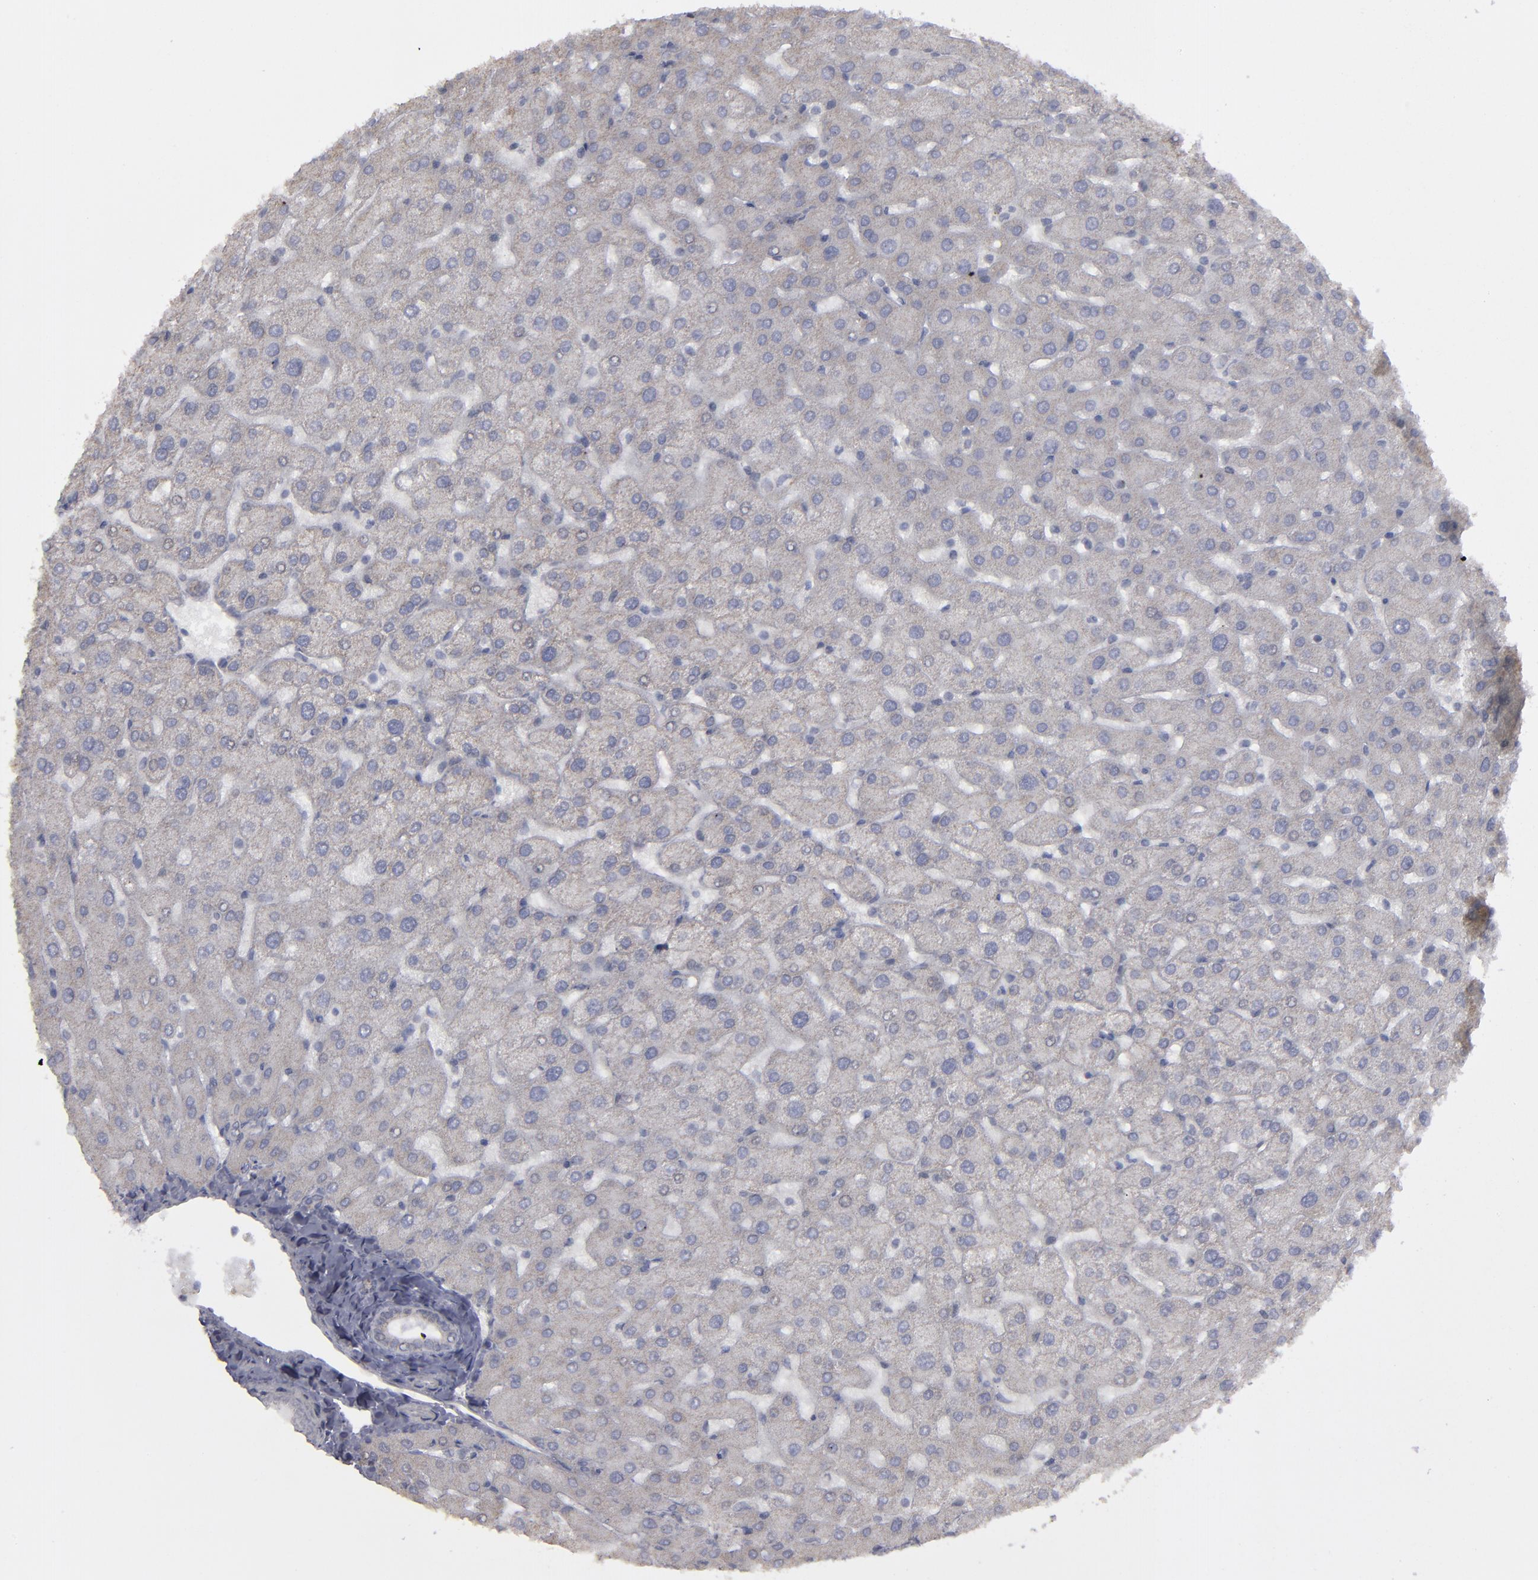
{"staining": {"intensity": "weak", "quantity": "25%-75%", "location": "cytoplasmic/membranous"}, "tissue": "liver", "cell_type": "Cholangiocytes", "image_type": "normal", "snomed": [{"axis": "morphology", "description": "Normal tissue, NOS"}, {"axis": "morphology", "description": "Fibrosis, NOS"}, {"axis": "topography", "description": "Liver"}], "caption": "Protein expression analysis of unremarkable liver reveals weak cytoplasmic/membranous staining in approximately 25%-75% of cholangiocytes.", "gene": "MYOM2", "patient": {"sex": "female", "age": 29}}